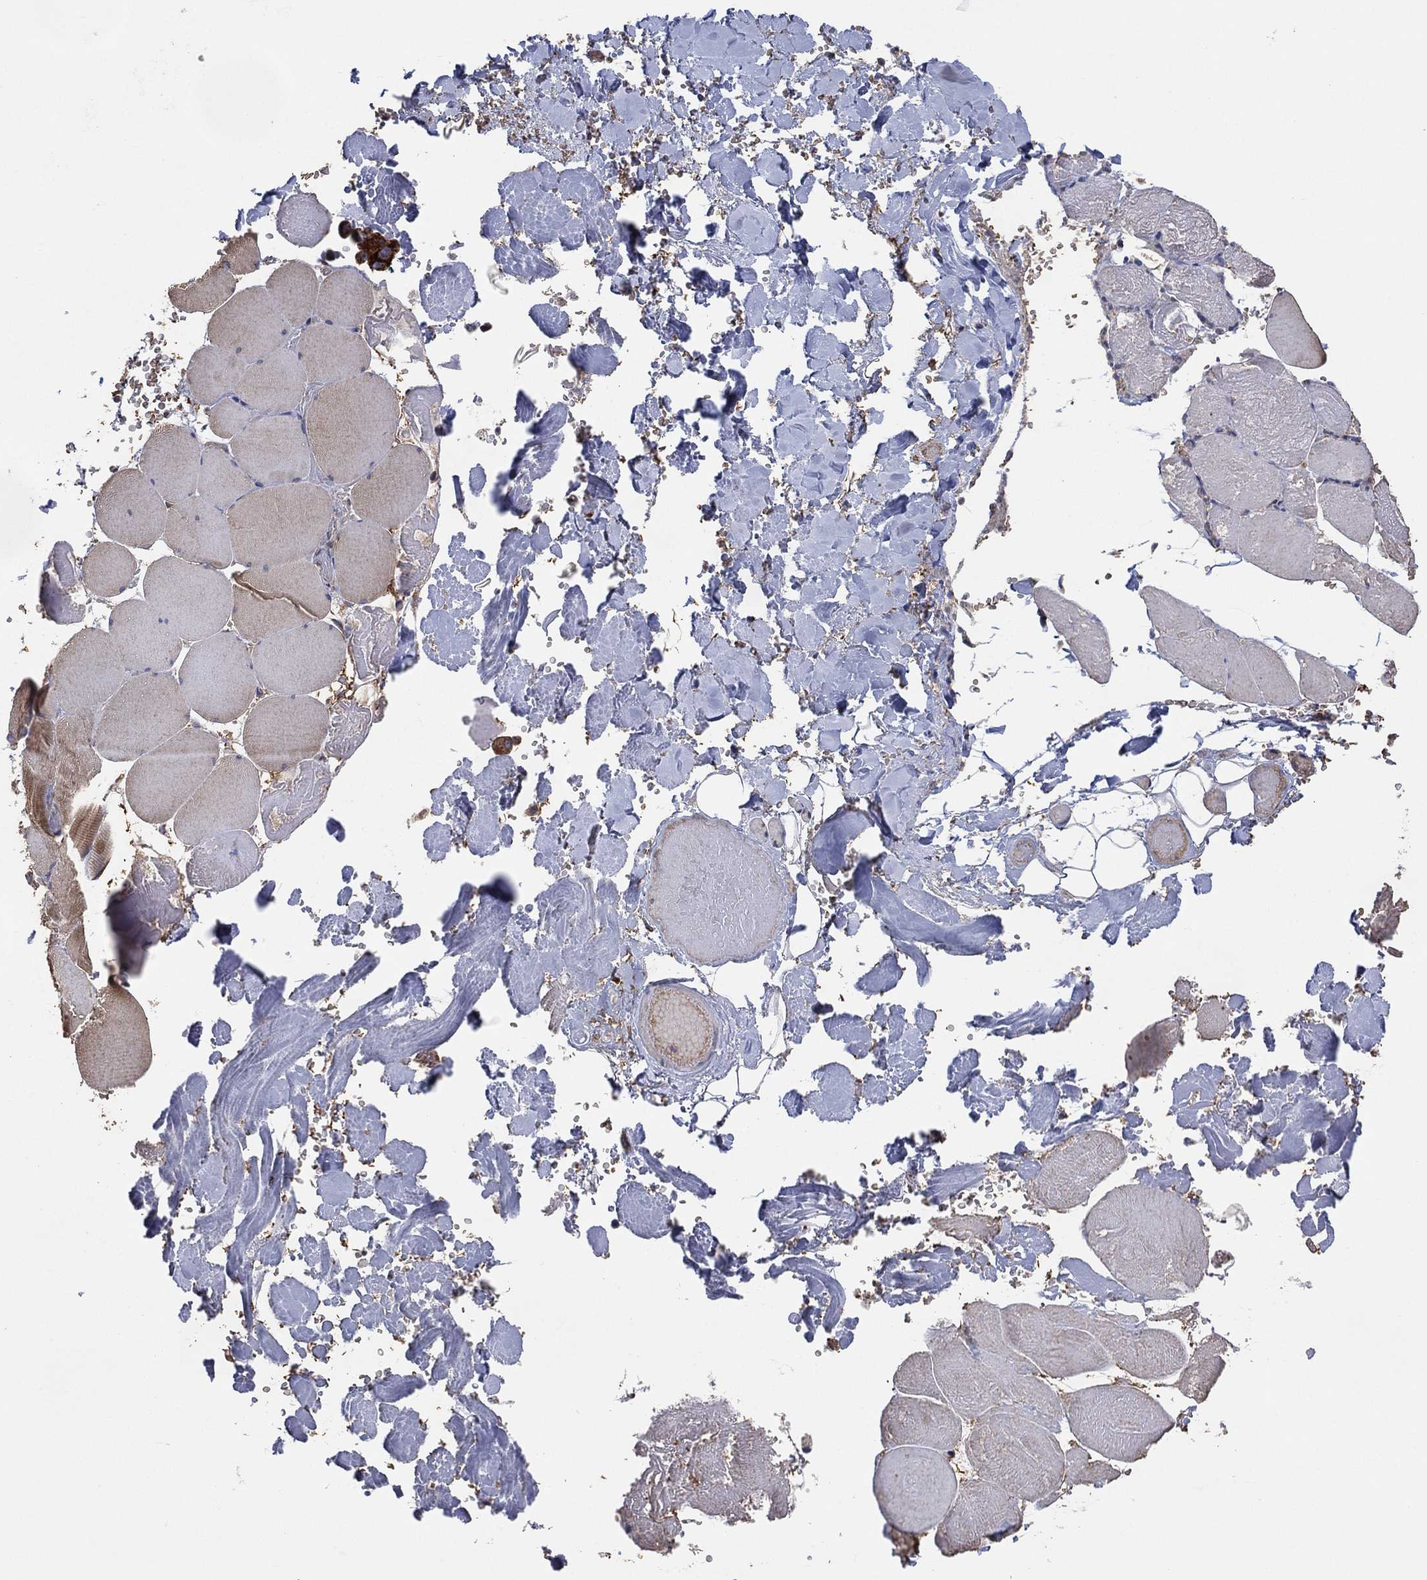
{"staining": {"intensity": "weak", "quantity": "<25%", "location": "cytoplasmic/membranous"}, "tissue": "skeletal muscle", "cell_type": "Myocytes", "image_type": "normal", "snomed": [{"axis": "morphology", "description": "Normal tissue, NOS"}, {"axis": "morphology", "description": "Malignant melanoma, Metastatic site"}, {"axis": "topography", "description": "Skeletal muscle"}], "caption": "Immunohistochemistry (IHC) micrograph of normal skeletal muscle stained for a protein (brown), which reveals no expression in myocytes.", "gene": "LIMD1", "patient": {"sex": "male", "age": 50}}